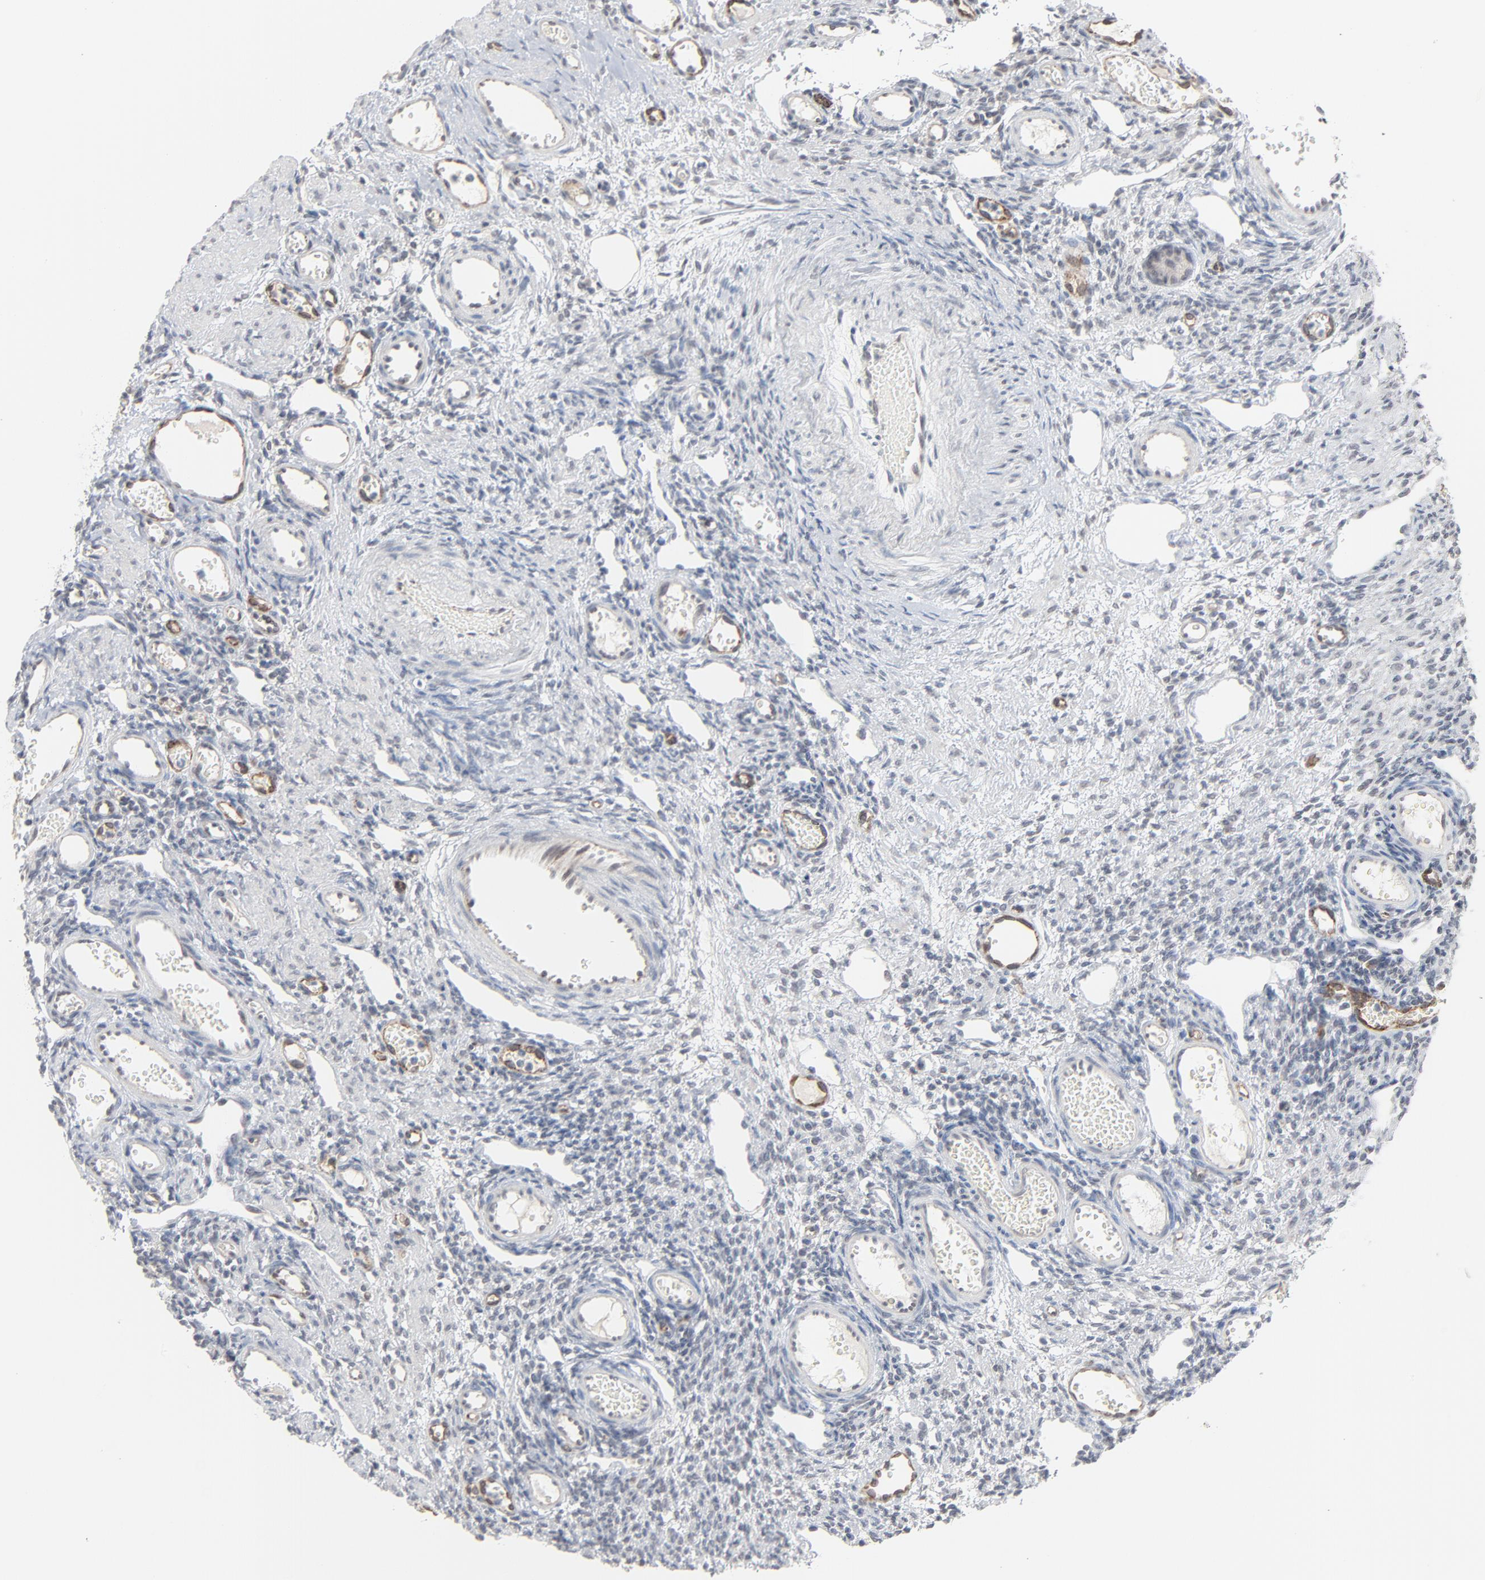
{"staining": {"intensity": "negative", "quantity": "none", "location": "none"}, "tissue": "ovary", "cell_type": "Follicle cells", "image_type": "normal", "snomed": [{"axis": "morphology", "description": "Normal tissue, NOS"}, {"axis": "topography", "description": "Ovary"}], "caption": "Image shows no significant protein staining in follicle cells of unremarkable ovary.", "gene": "ITPR3", "patient": {"sex": "female", "age": 33}}